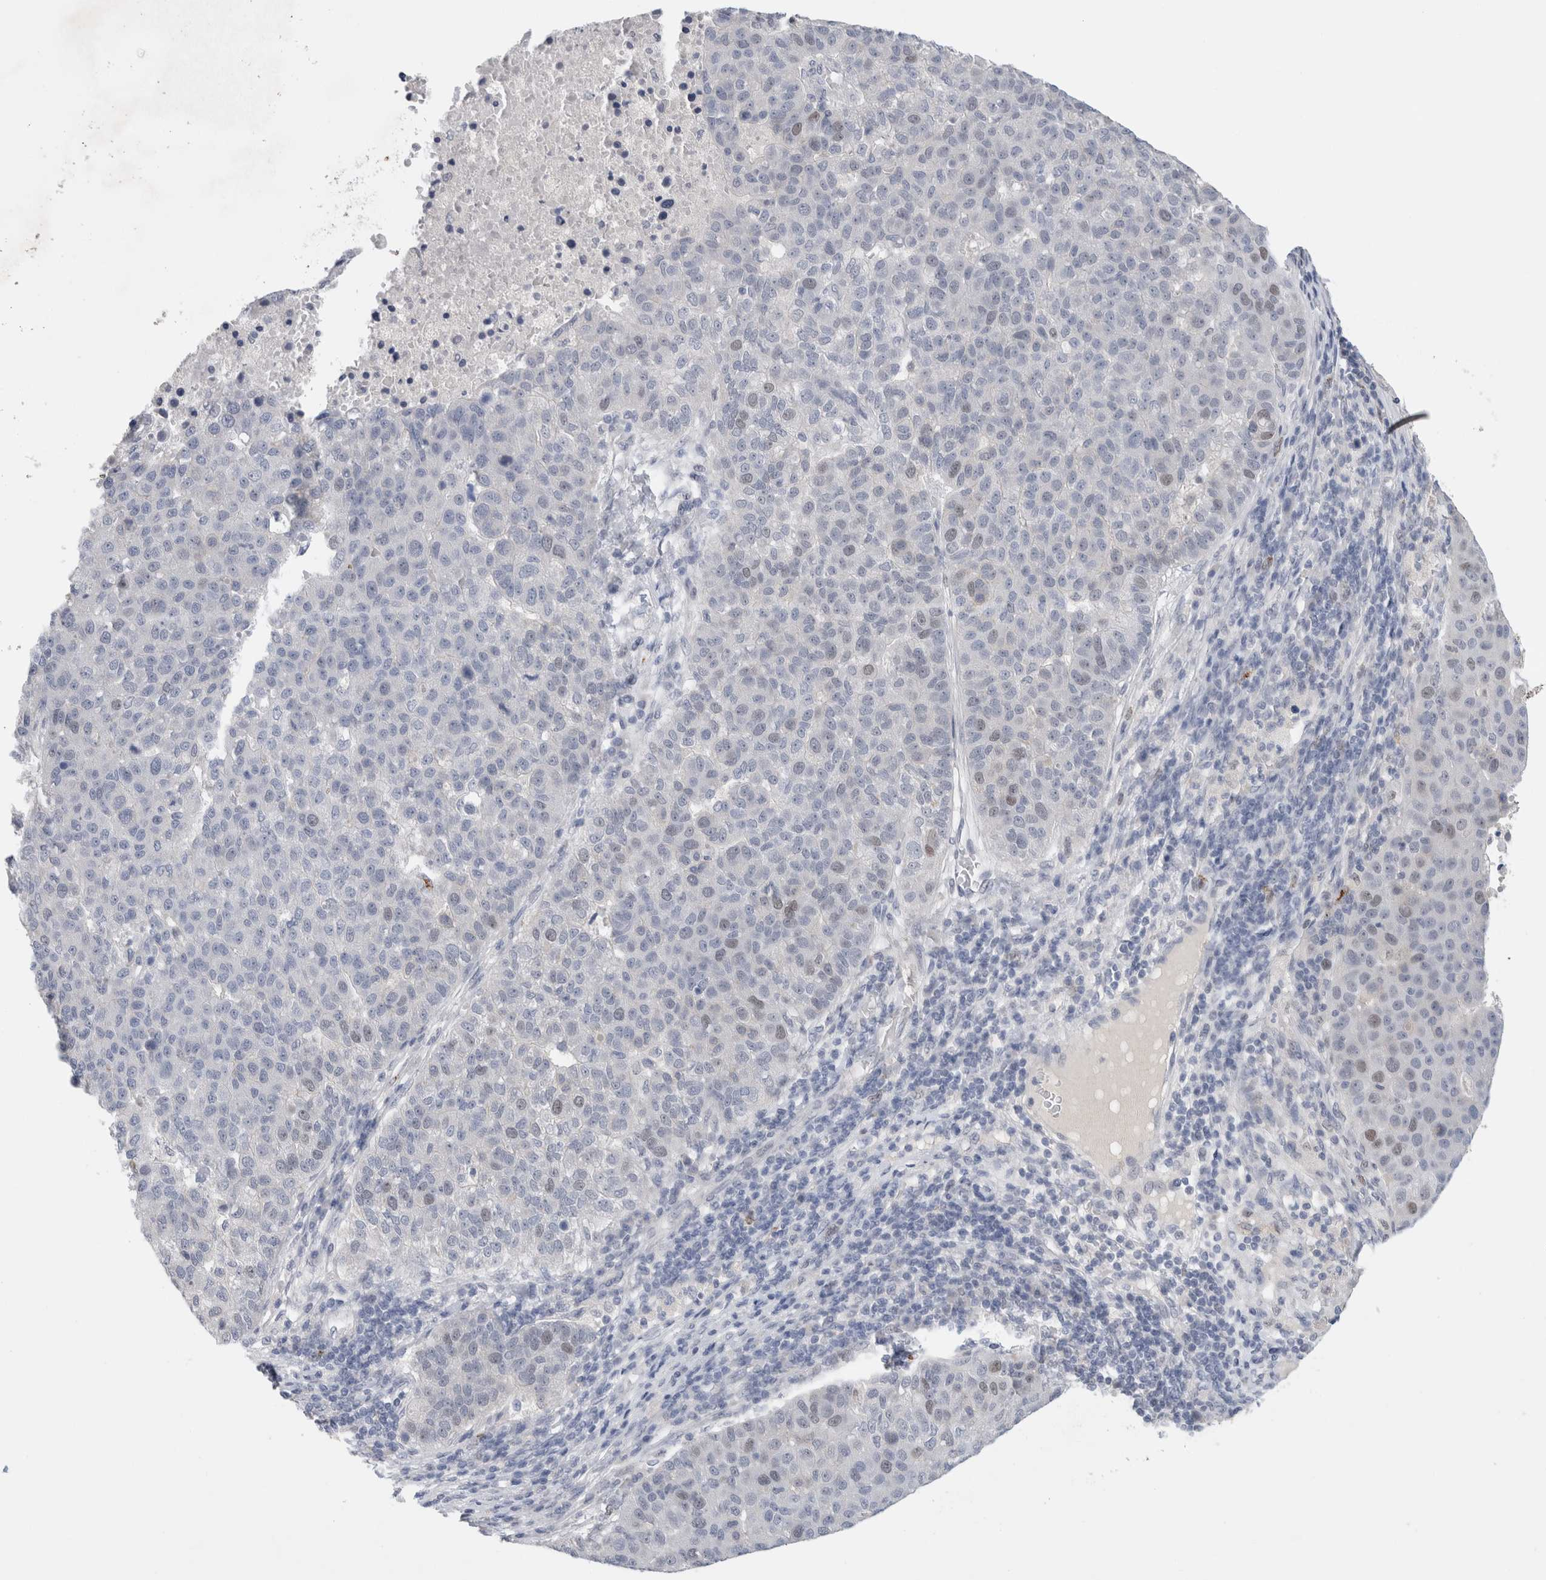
{"staining": {"intensity": "negative", "quantity": "none", "location": "none"}, "tissue": "pancreatic cancer", "cell_type": "Tumor cells", "image_type": "cancer", "snomed": [{"axis": "morphology", "description": "Adenocarcinoma, NOS"}, {"axis": "topography", "description": "Pancreas"}], "caption": "DAB (3,3'-diaminobenzidine) immunohistochemical staining of human adenocarcinoma (pancreatic) shows no significant positivity in tumor cells. (Stains: DAB (3,3'-diaminobenzidine) IHC with hematoxylin counter stain, Microscopy: brightfield microscopy at high magnification).", "gene": "KNL1", "patient": {"sex": "female", "age": 61}}